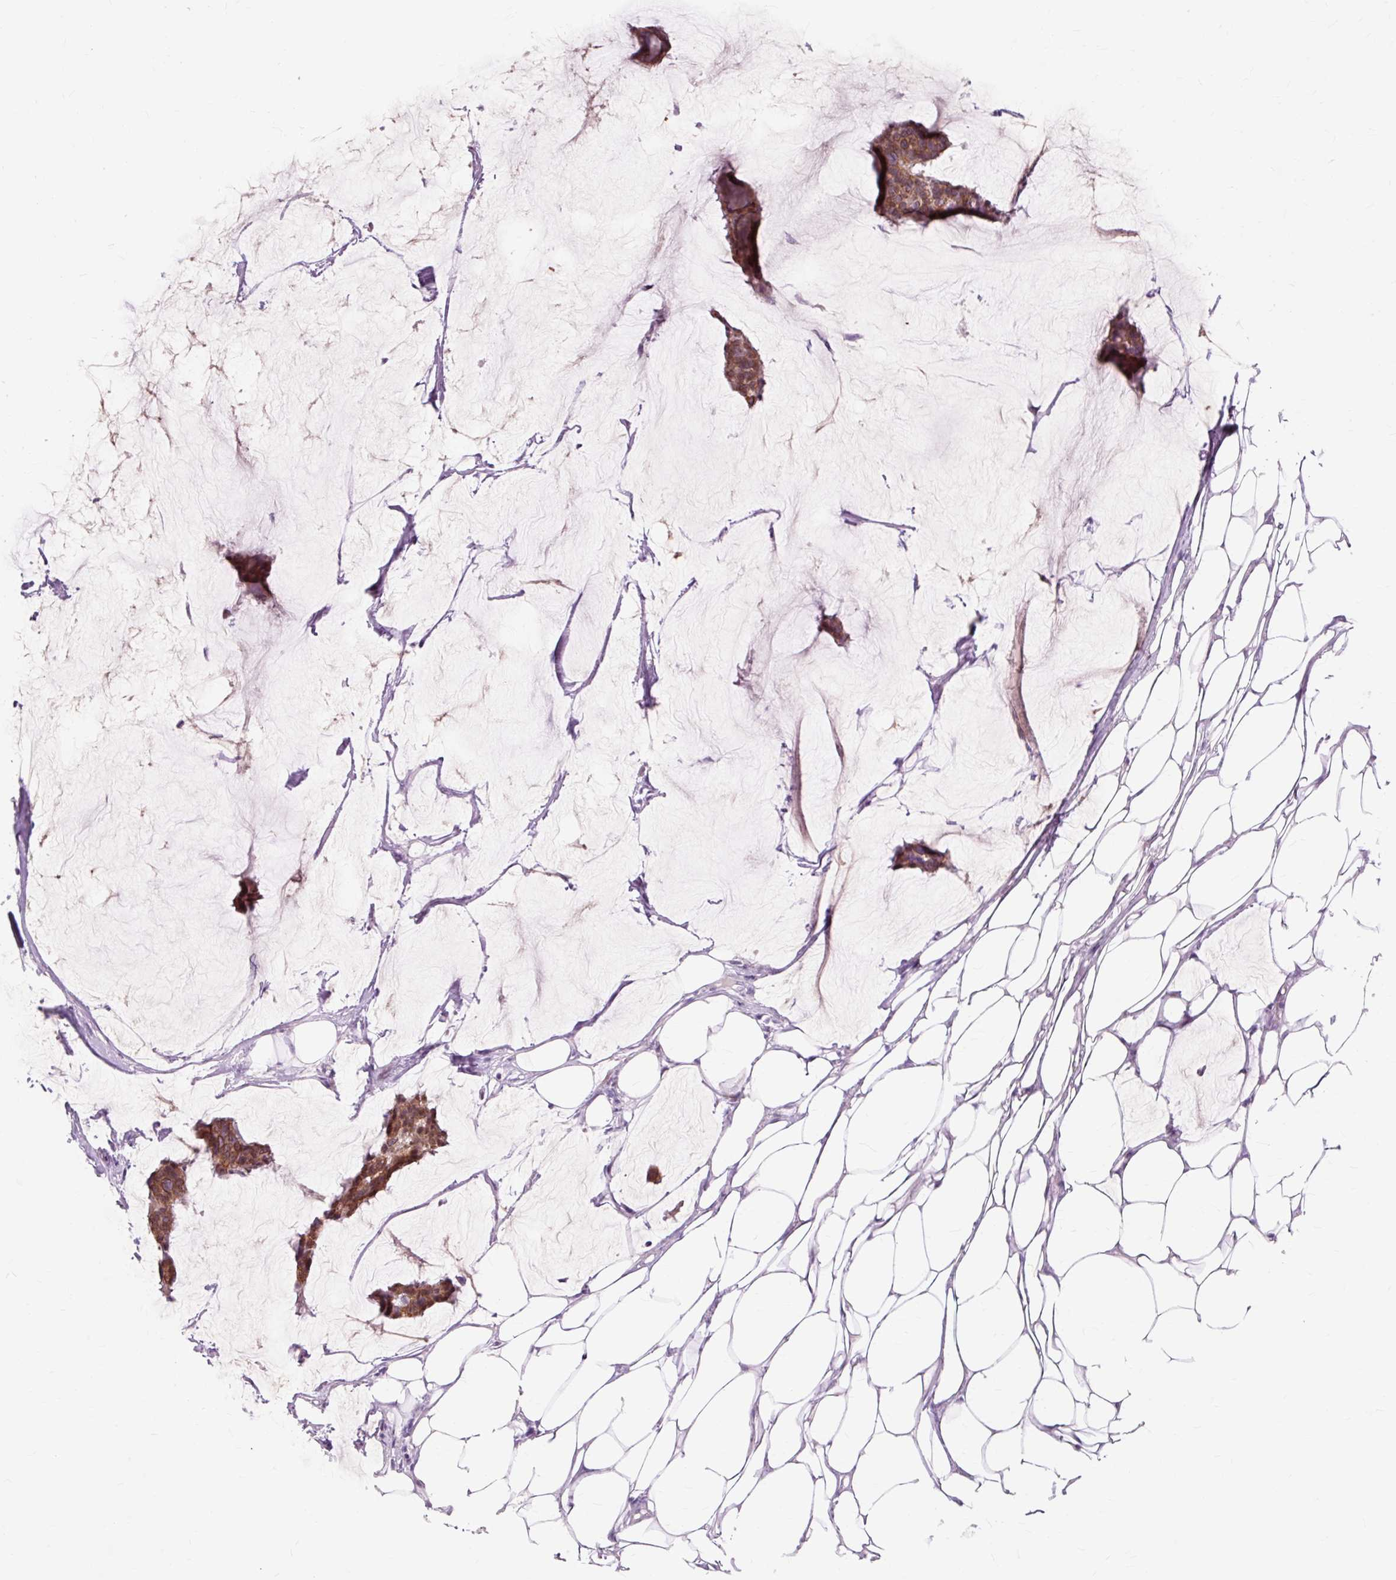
{"staining": {"intensity": "strong", "quantity": ">75%", "location": "cytoplasmic/membranous"}, "tissue": "breast cancer", "cell_type": "Tumor cells", "image_type": "cancer", "snomed": [{"axis": "morphology", "description": "Duct carcinoma"}, {"axis": "topography", "description": "Breast"}], "caption": "Immunohistochemistry image of neoplastic tissue: human breast cancer (intraductal carcinoma) stained using immunohistochemistry exhibits high levels of strong protein expression localized specifically in the cytoplasmic/membranous of tumor cells, appearing as a cytoplasmic/membranous brown color.", "gene": "IRX2", "patient": {"sex": "female", "age": 93}}